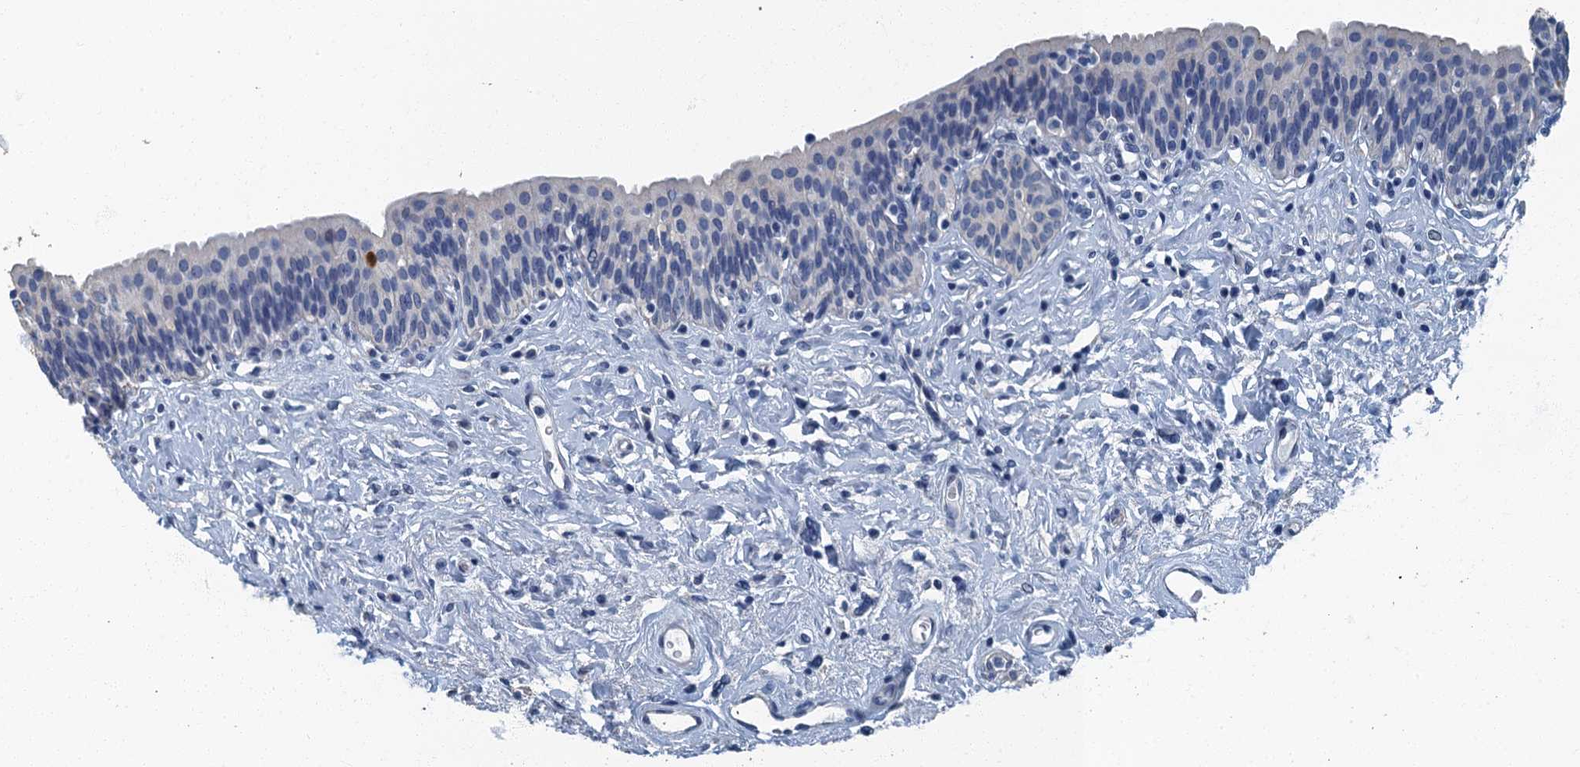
{"staining": {"intensity": "negative", "quantity": "none", "location": "none"}, "tissue": "urinary bladder", "cell_type": "Urothelial cells", "image_type": "normal", "snomed": [{"axis": "morphology", "description": "Normal tissue, NOS"}, {"axis": "topography", "description": "Urinary bladder"}], "caption": "This is an immunohistochemistry micrograph of normal urinary bladder. There is no expression in urothelial cells.", "gene": "GADL1", "patient": {"sex": "male", "age": 83}}